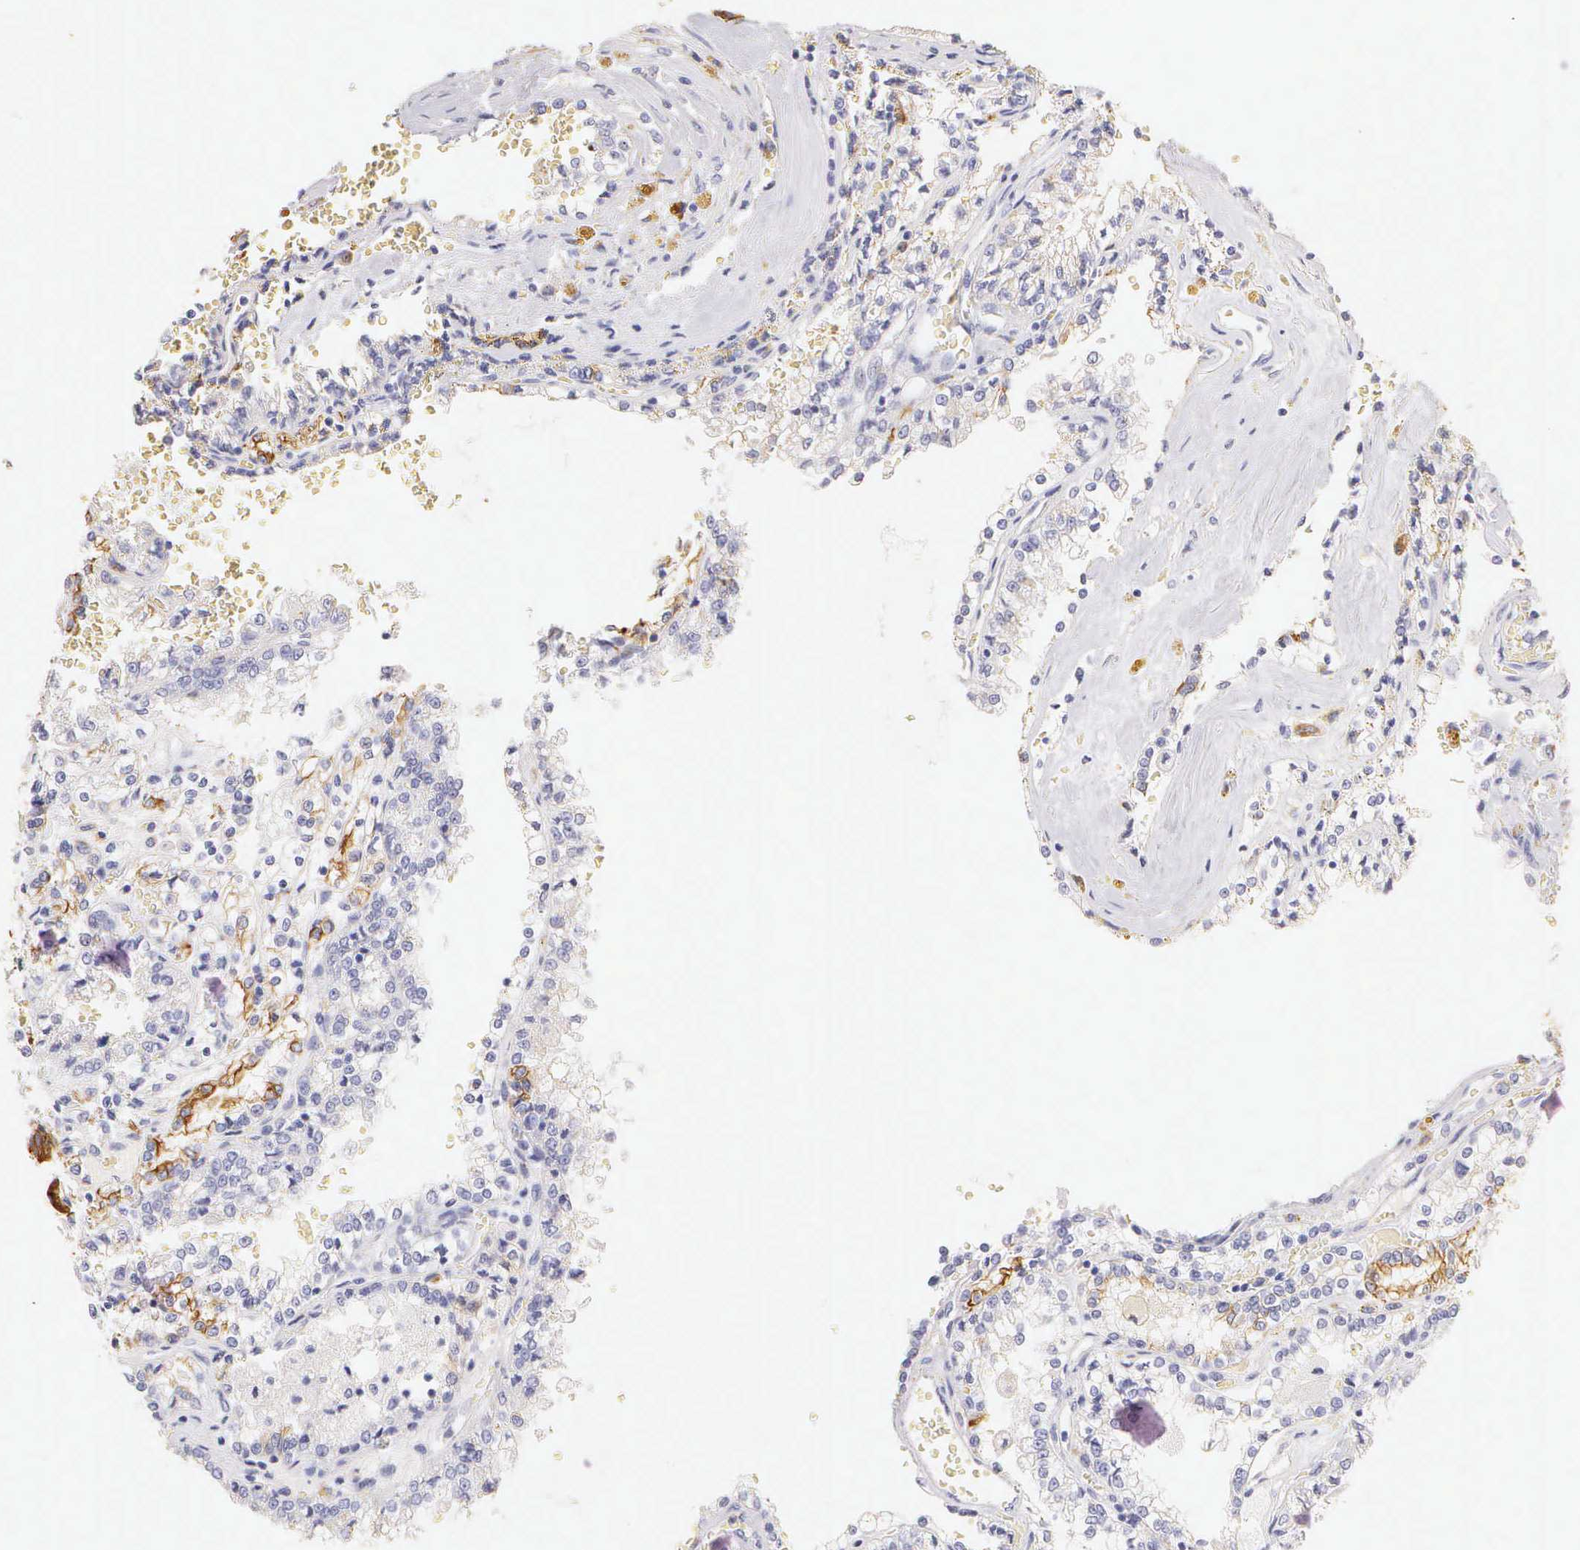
{"staining": {"intensity": "weak", "quantity": "<25%", "location": "cytoplasmic/membranous"}, "tissue": "renal cancer", "cell_type": "Tumor cells", "image_type": "cancer", "snomed": [{"axis": "morphology", "description": "Adenocarcinoma, NOS"}, {"axis": "topography", "description": "Kidney"}], "caption": "DAB (3,3'-diaminobenzidine) immunohistochemical staining of renal cancer shows no significant positivity in tumor cells.", "gene": "KRT17", "patient": {"sex": "female", "age": 56}}